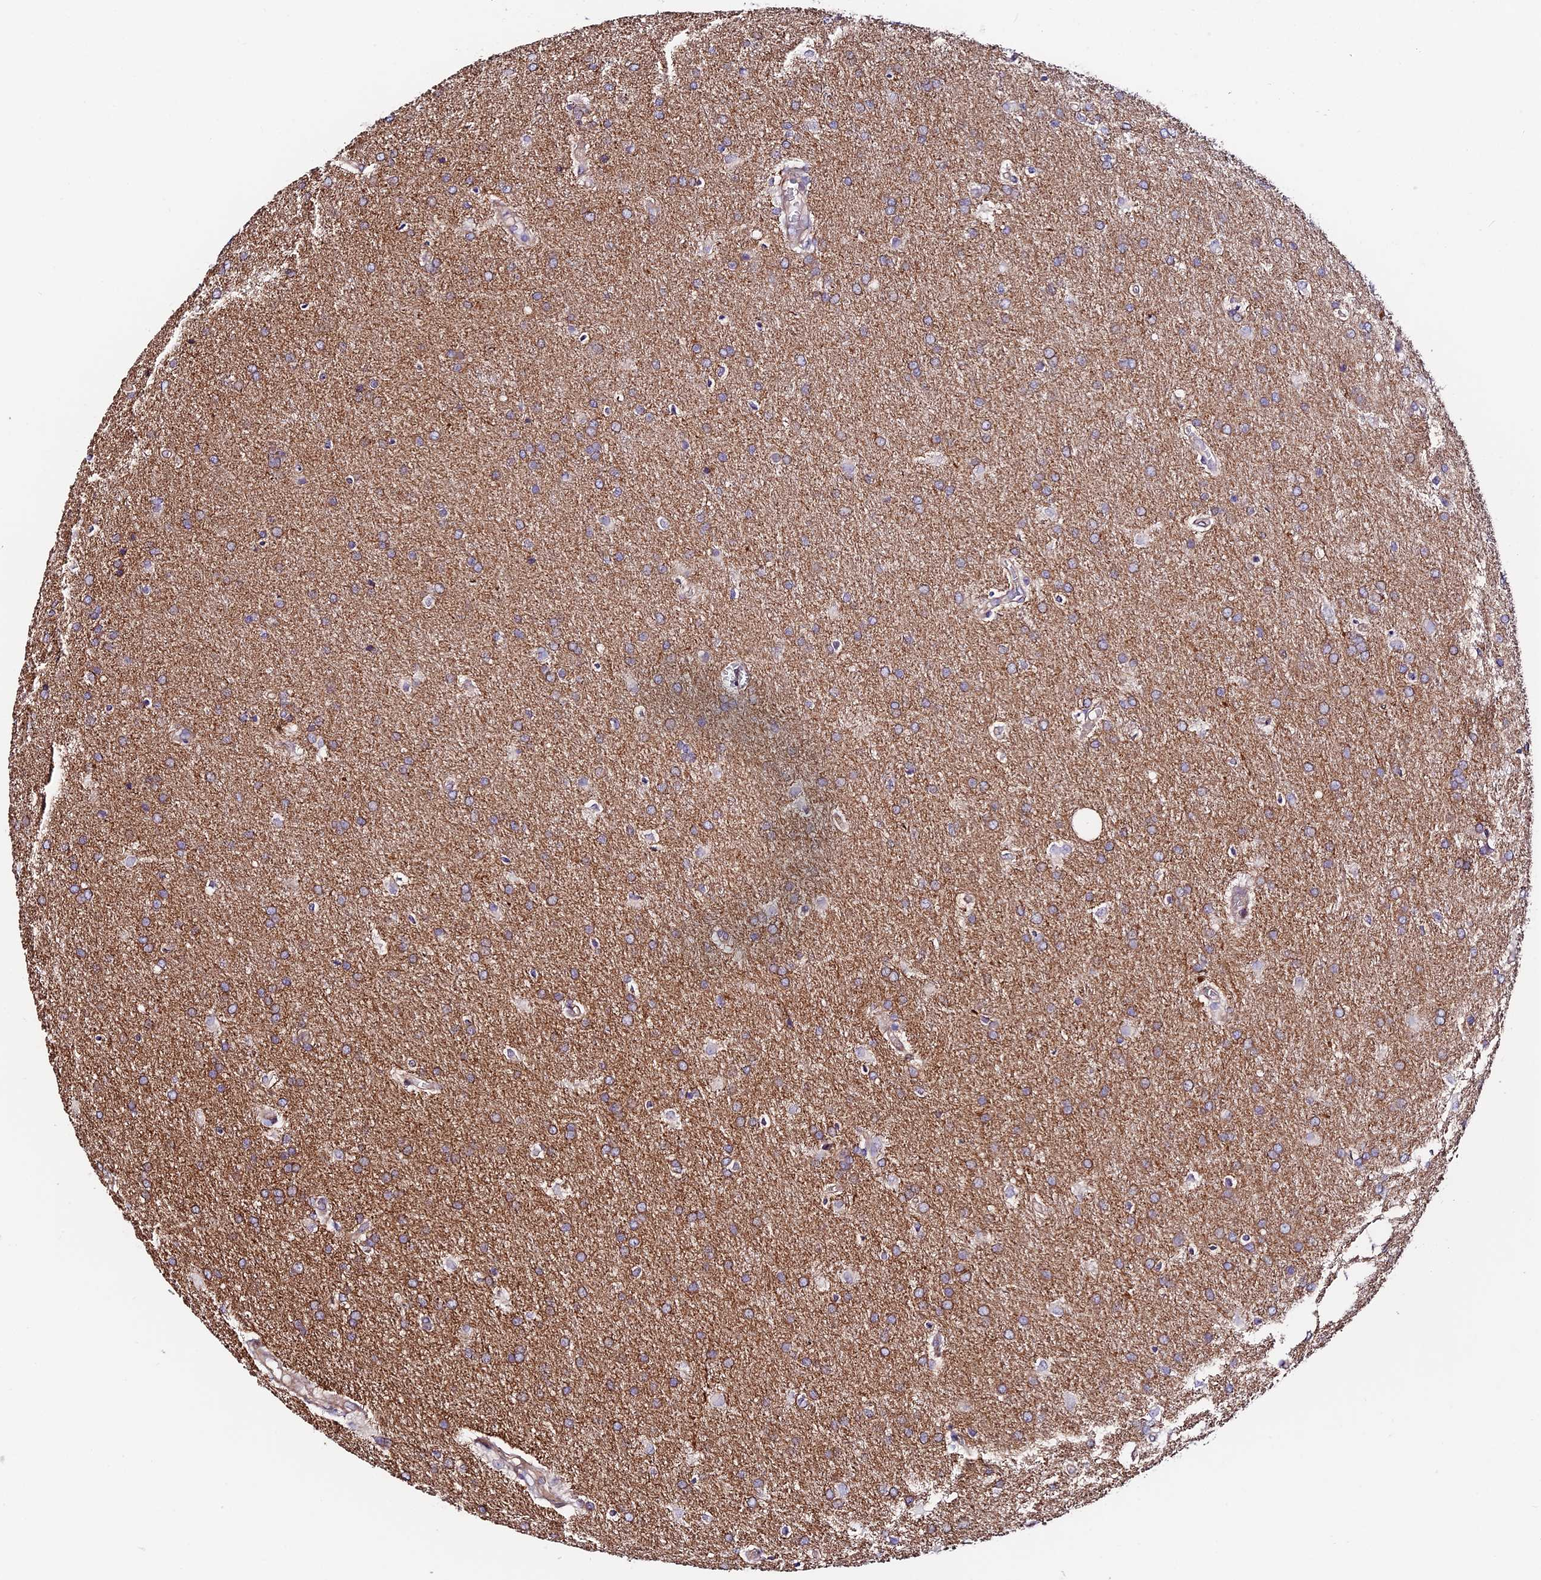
{"staining": {"intensity": "moderate", "quantity": "25%-75%", "location": "cytoplasmic/membranous"}, "tissue": "glioma", "cell_type": "Tumor cells", "image_type": "cancer", "snomed": [{"axis": "morphology", "description": "Glioma, malignant, Low grade"}, {"axis": "topography", "description": "Brain"}], "caption": "Glioma stained with a protein marker shows moderate staining in tumor cells.", "gene": "VPS13C", "patient": {"sex": "female", "age": 32}}